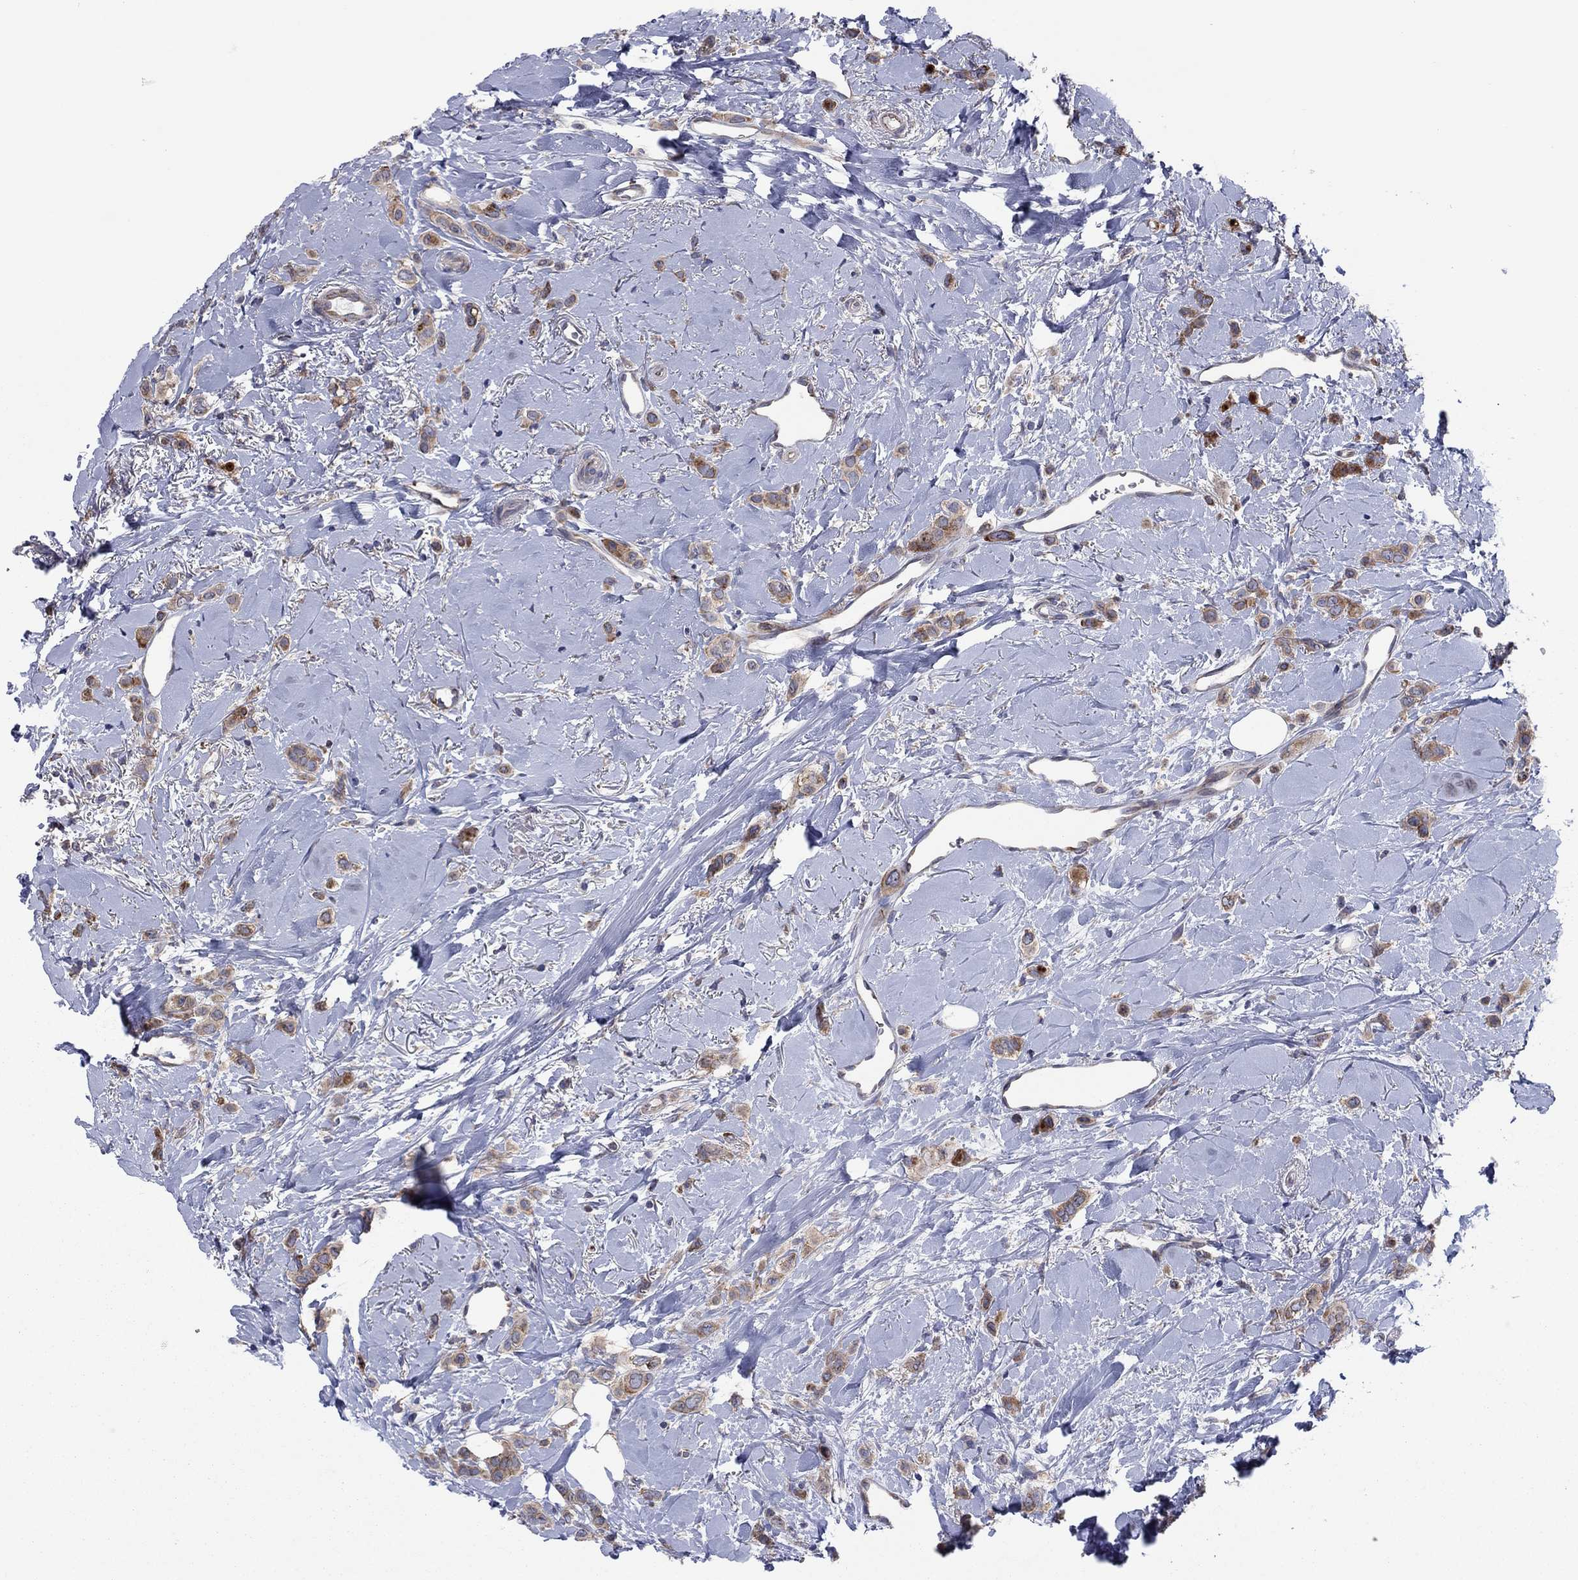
{"staining": {"intensity": "moderate", "quantity": ">75%", "location": "cytoplasmic/membranous"}, "tissue": "breast cancer", "cell_type": "Tumor cells", "image_type": "cancer", "snomed": [{"axis": "morphology", "description": "Lobular carcinoma"}, {"axis": "topography", "description": "Breast"}], "caption": "Immunohistochemical staining of breast lobular carcinoma reveals moderate cytoplasmic/membranous protein positivity in approximately >75% of tumor cells. (brown staining indicates protein expression, while blue staining denotes nuclei).", "gene": "GPR155", "patient": {"sex": "female", "age": 66}}